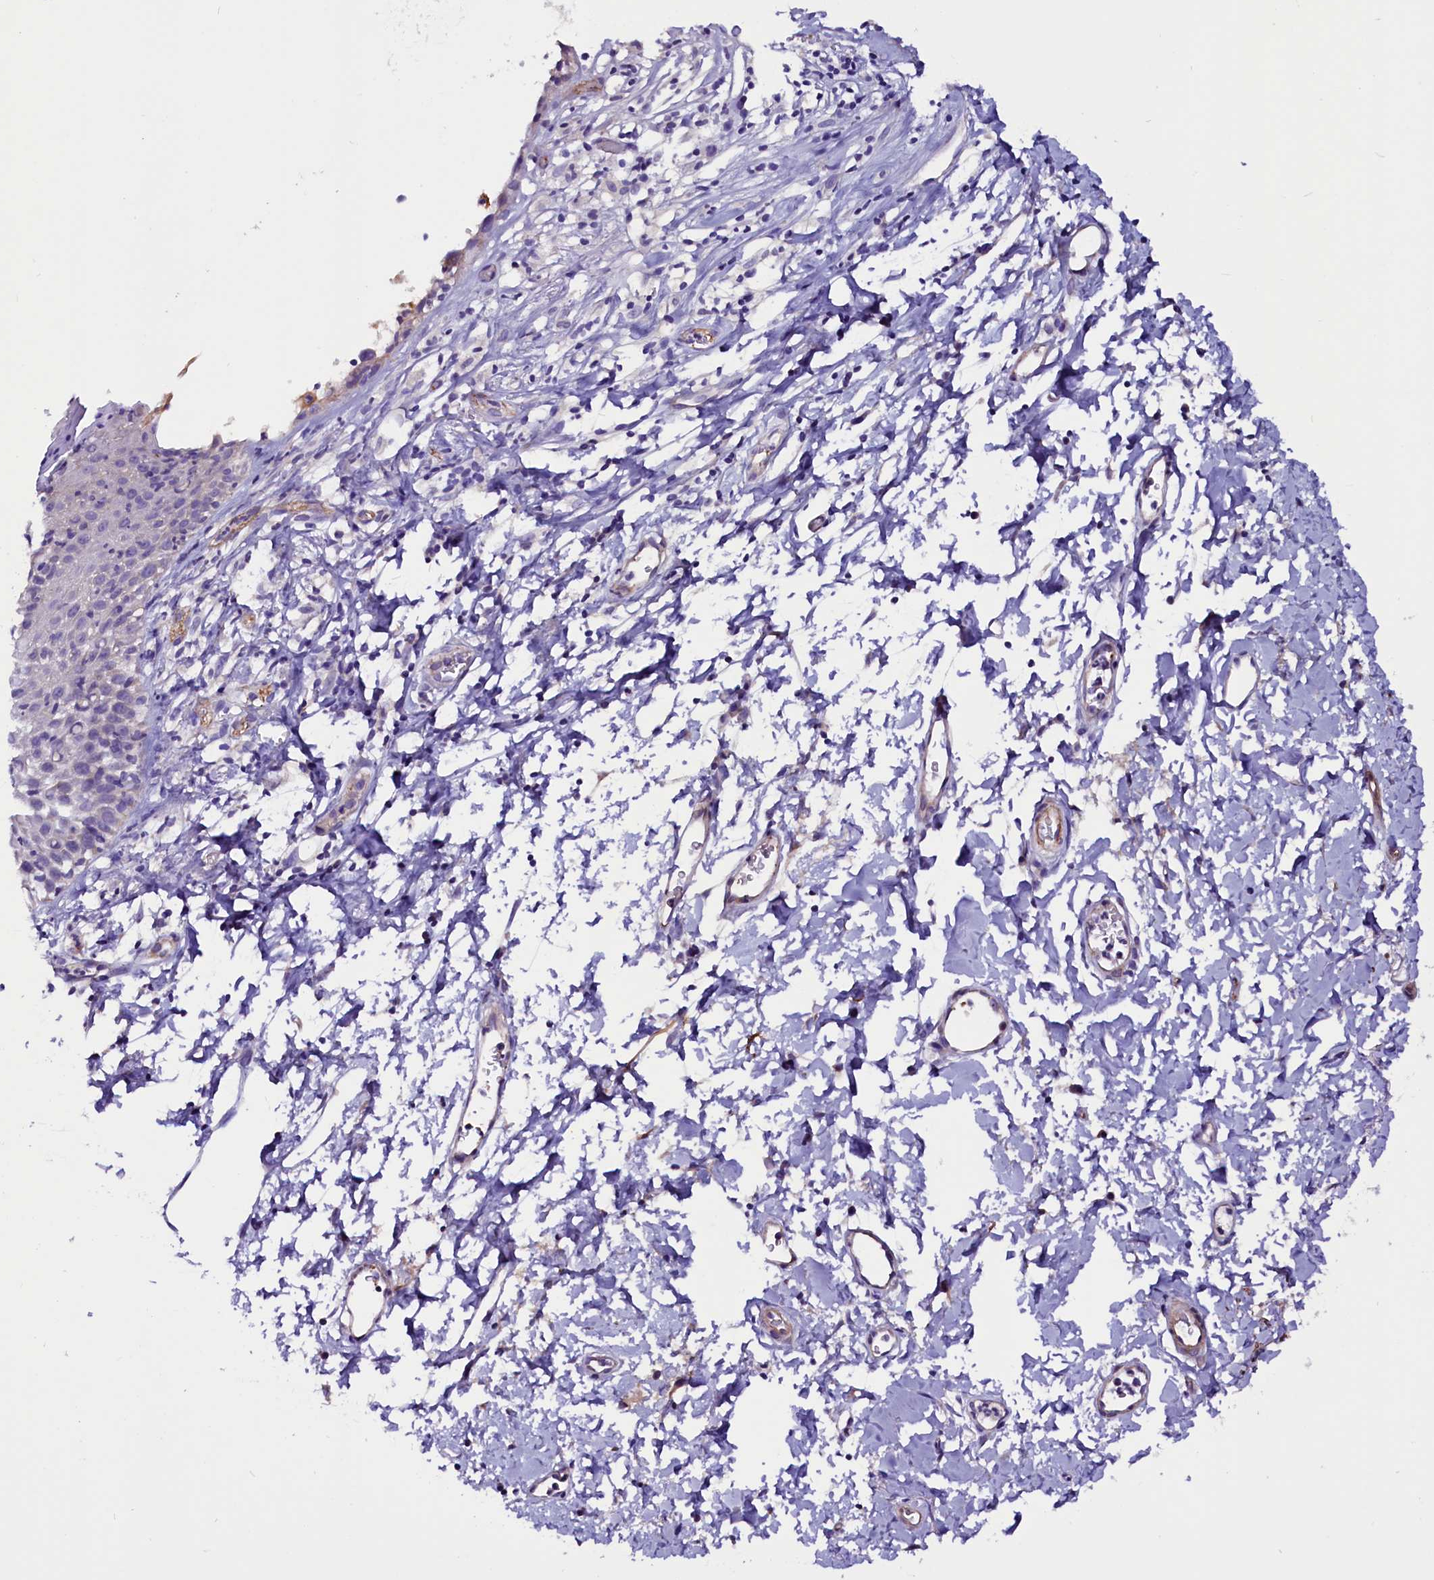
{"staining": {"intensity": "weak", "quantity": "<25%", "location": "cytoplasmic/membranous"}, "tissue": "skin", "cell_type": "Epidermal cells", "image_type": "normal", "snomed": [{"axis": "morphology", "description": "Normal tissue, NOS"}, {"axis": "topography", "description": "Vulva"}], "caption": "Histopathology image shows no significant protein expression in epidermal cells of unremarkable skin.", "gene": "ZNF749", "patient": {"sex": "female", "age": 68}}